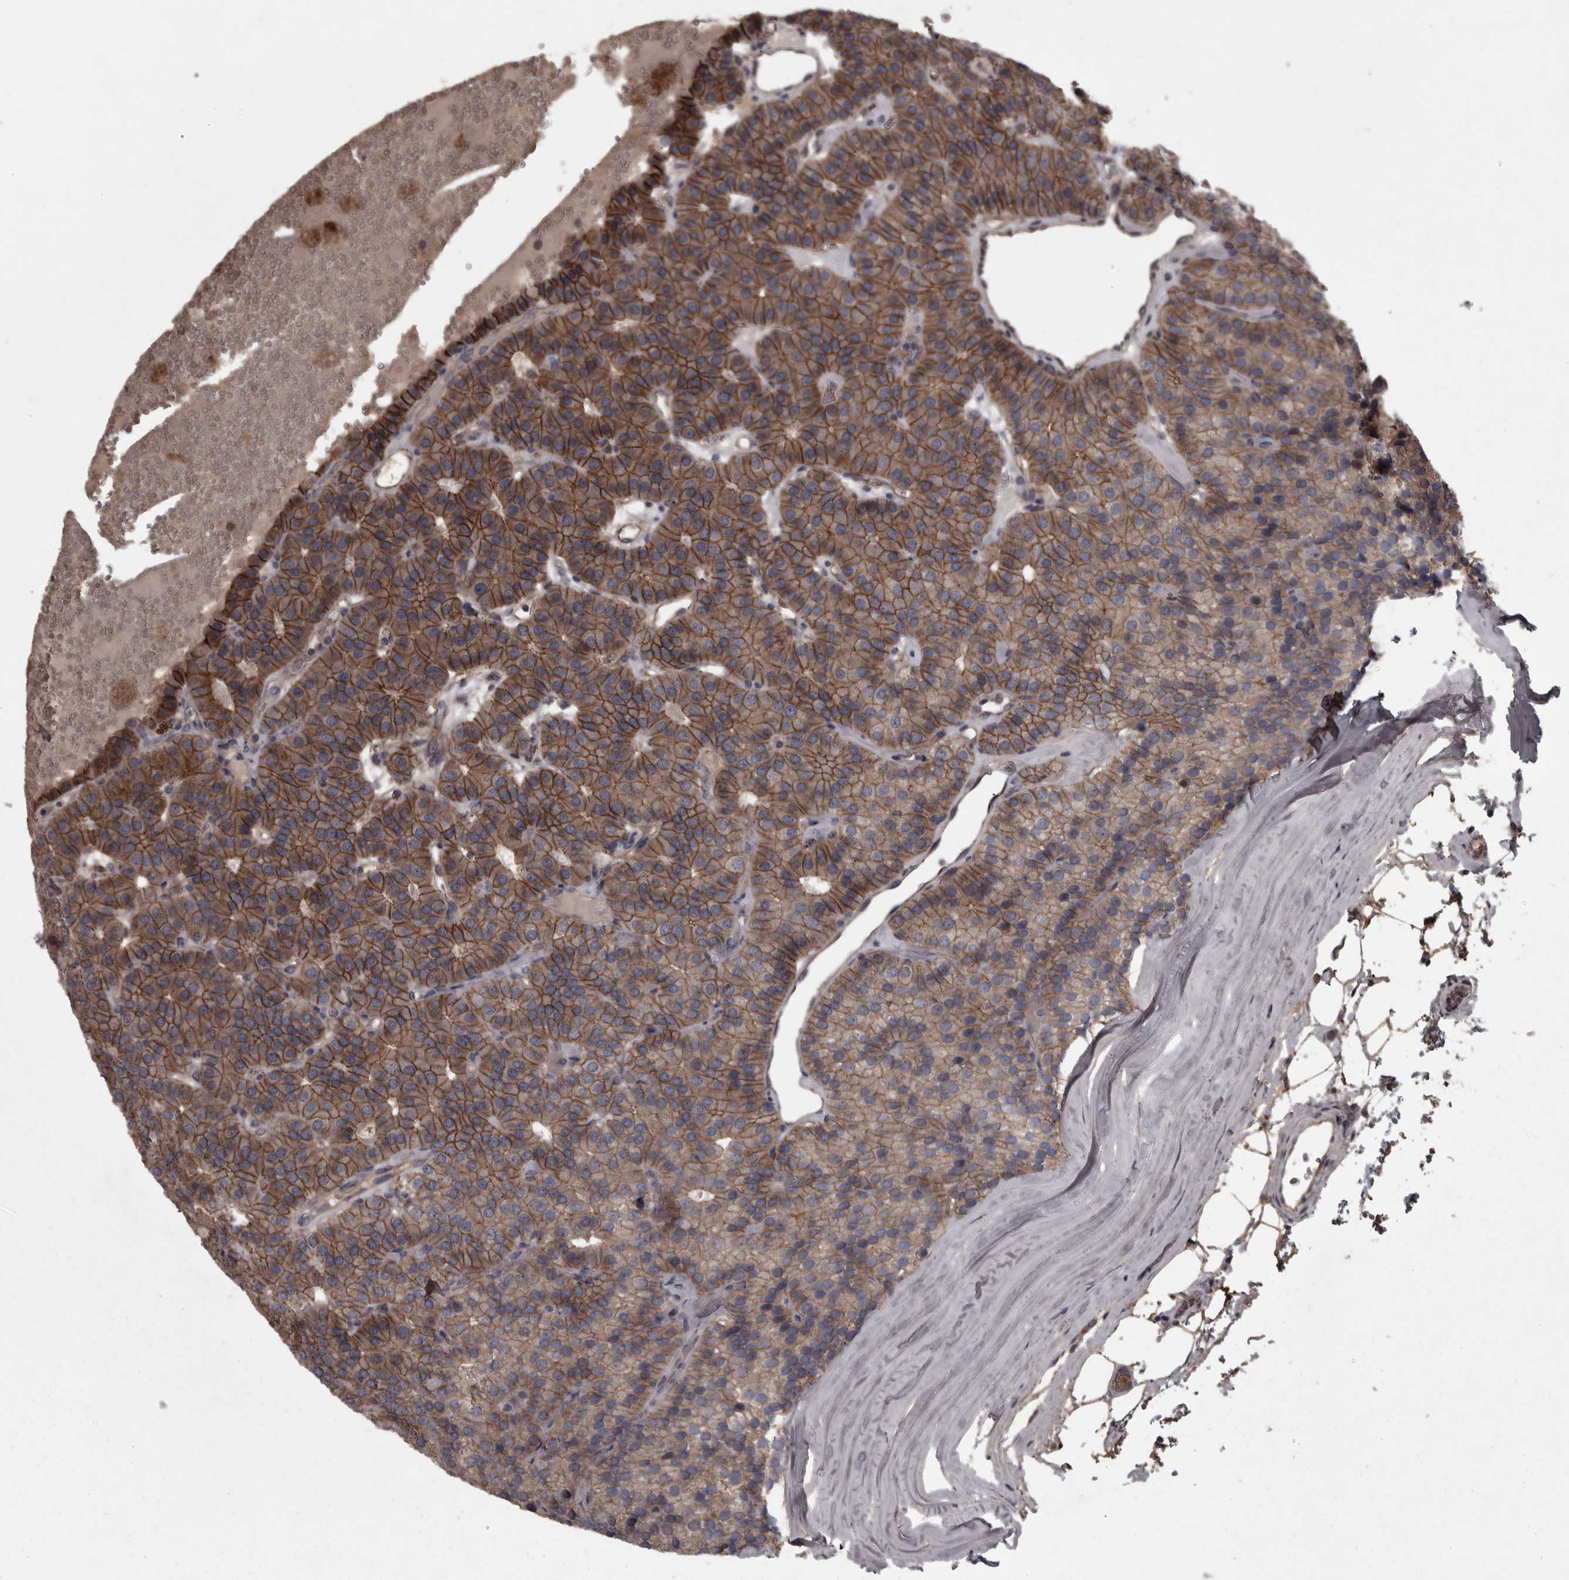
{"staining": {"intensity": "moderate", "quantity": ">75%", "location": "cytoplasmic/membranous"}, "tissue": "parathyroid gland", "cell_type": "Glandular cells", "image_type": "normal", "snomed": [{"axis": "morphology", "description": "Normal tissue, NOS"}, {"axis": "morphology", "description": "Adenoma, NOS"}, {"axis": "topography", "description": "Parathyroid gland"}], "caption": "Benign parathyroid gland was stained to show a protein in brown. There is medium levels of moderate cytoplasmic/membranous expression in about >75% of glandular cells. (DAB IHC, brown staining for protein, blue staining for nuclei).", "gene": "PCDH17", "patient": {"sex": "female", "age": 86}}